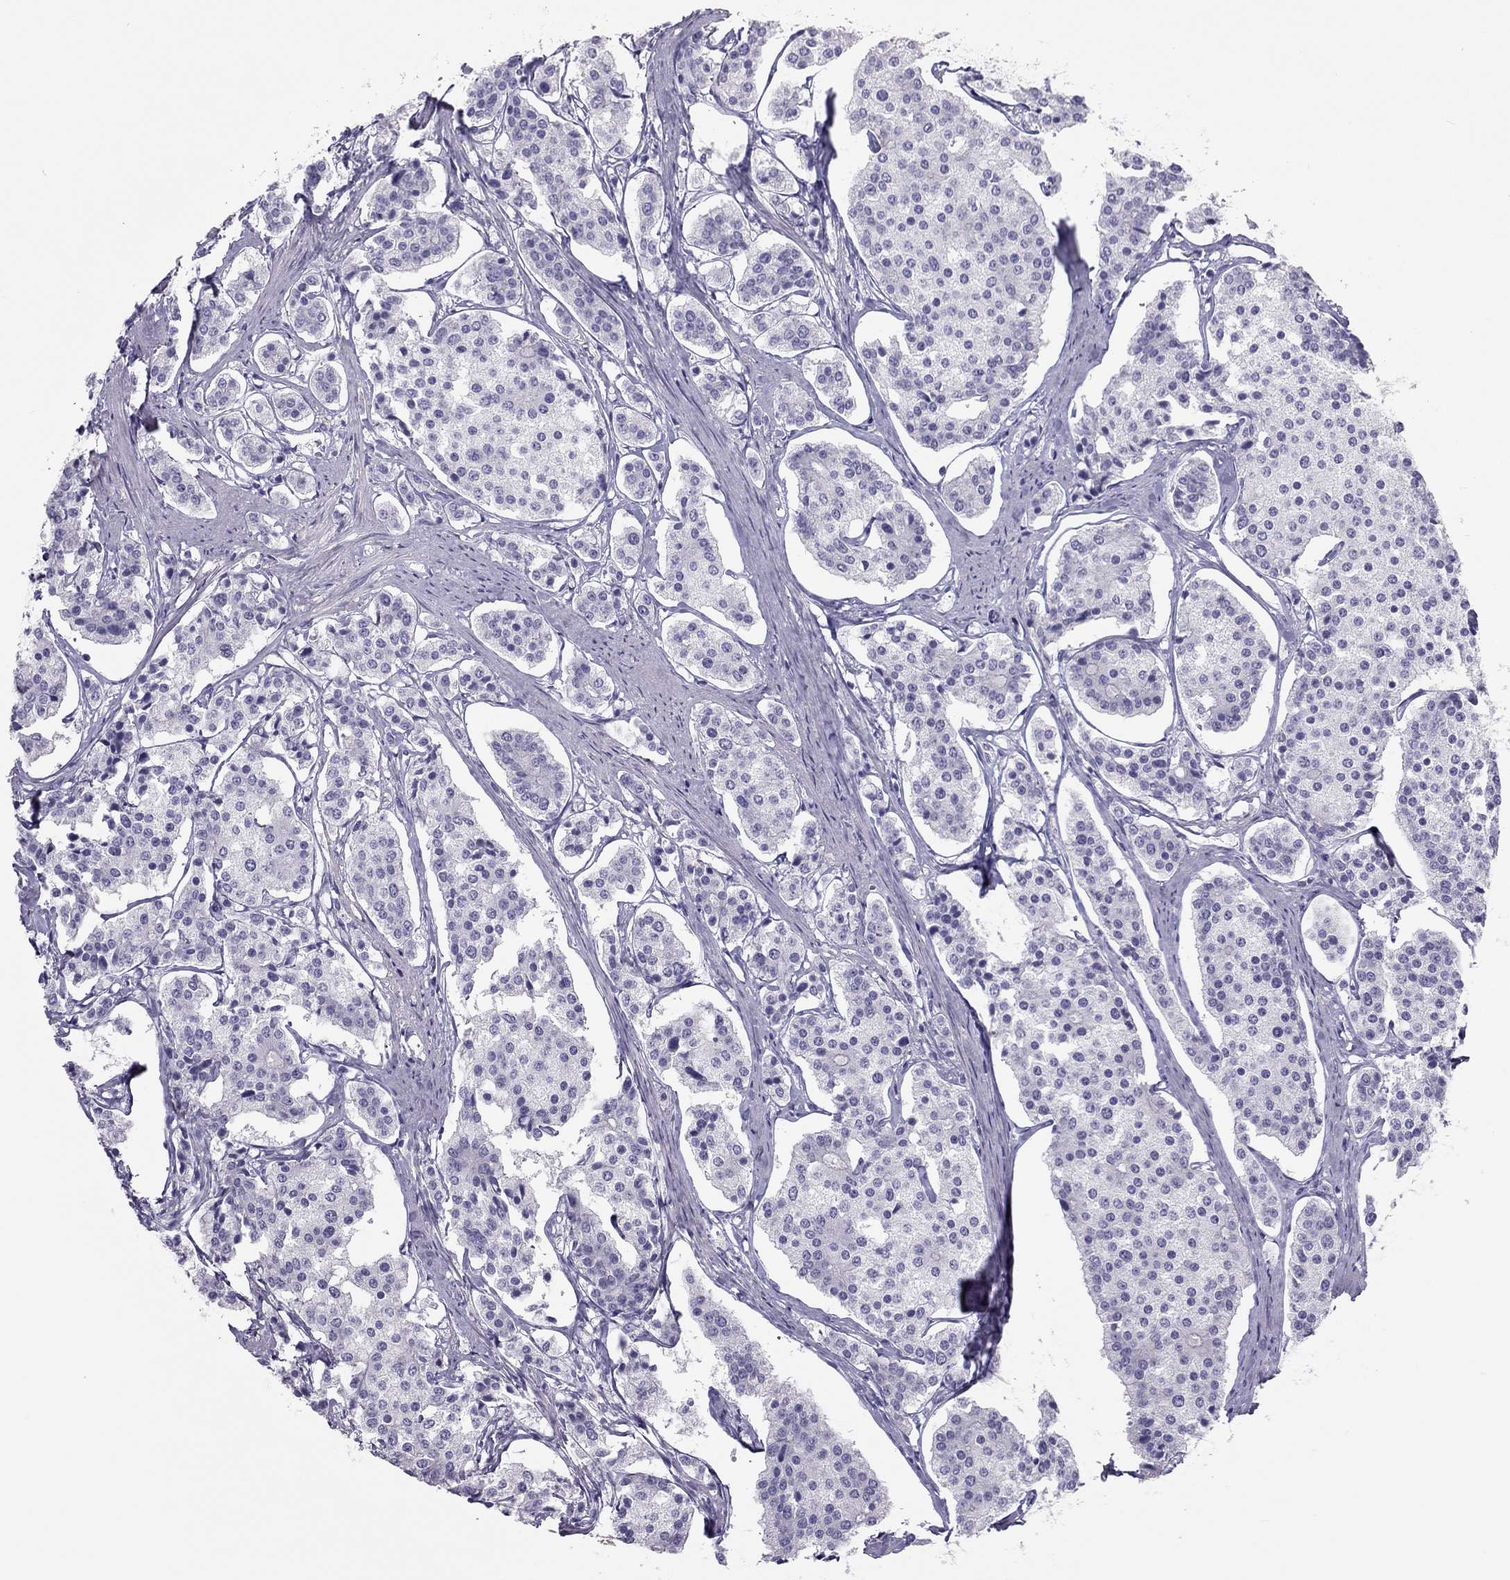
{"staining": {"intensity": "negative", "quantity": "none", "location": "none"}, "tissue": "carcinoid", "cell_type": "Tumor cells", "image_type": "cancer", "snomed": [{"axis": "morphology", "description": "Carcinoid, malignant, NOS"}, {"axis": "topography", "description": "Small intestine"}], "caption": "Immunohistochemical staining of human carcinoid demonstrates no significant expression in tumor cells.", "gene": "SPATA12", "patient": {"sex": "female", "age": 65}}